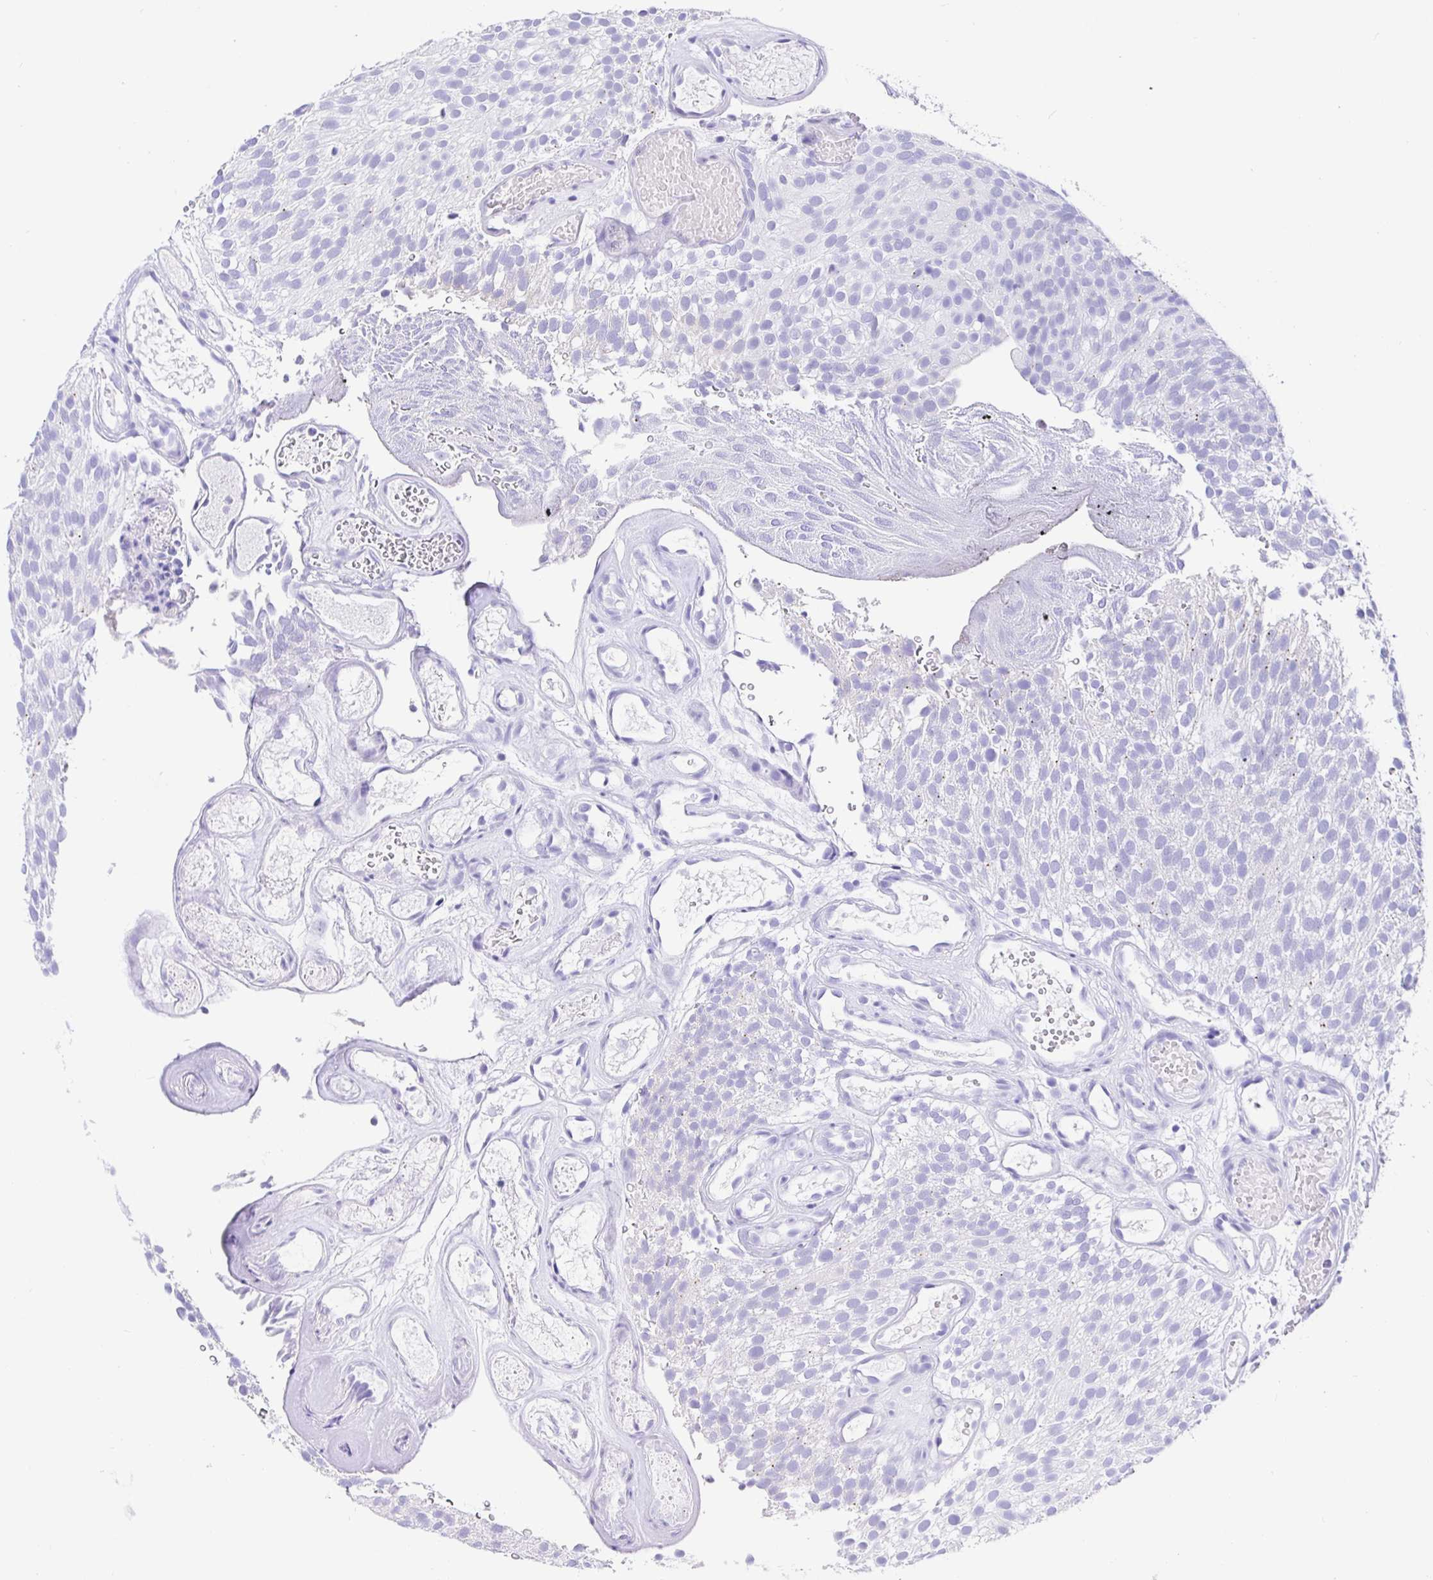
{"staining": {"intensity": "negative", "quantity": "none", "location": "none"}, "tissue": "urothelial cancer", "cell_type": "Tumor cells", "image_type": "cancer", "snomed": [{"axis": "morphology", "description": "Urothelial carcinoma, Low grade"}, {"axis": "topography", "description": "Urinary bladder"}], "caption": "A micrograph of human urothelial cancer is negative for staining in tumor cells.", "gene": "PRAMEF19", "patient": {"sex": "male", "age": 78}}